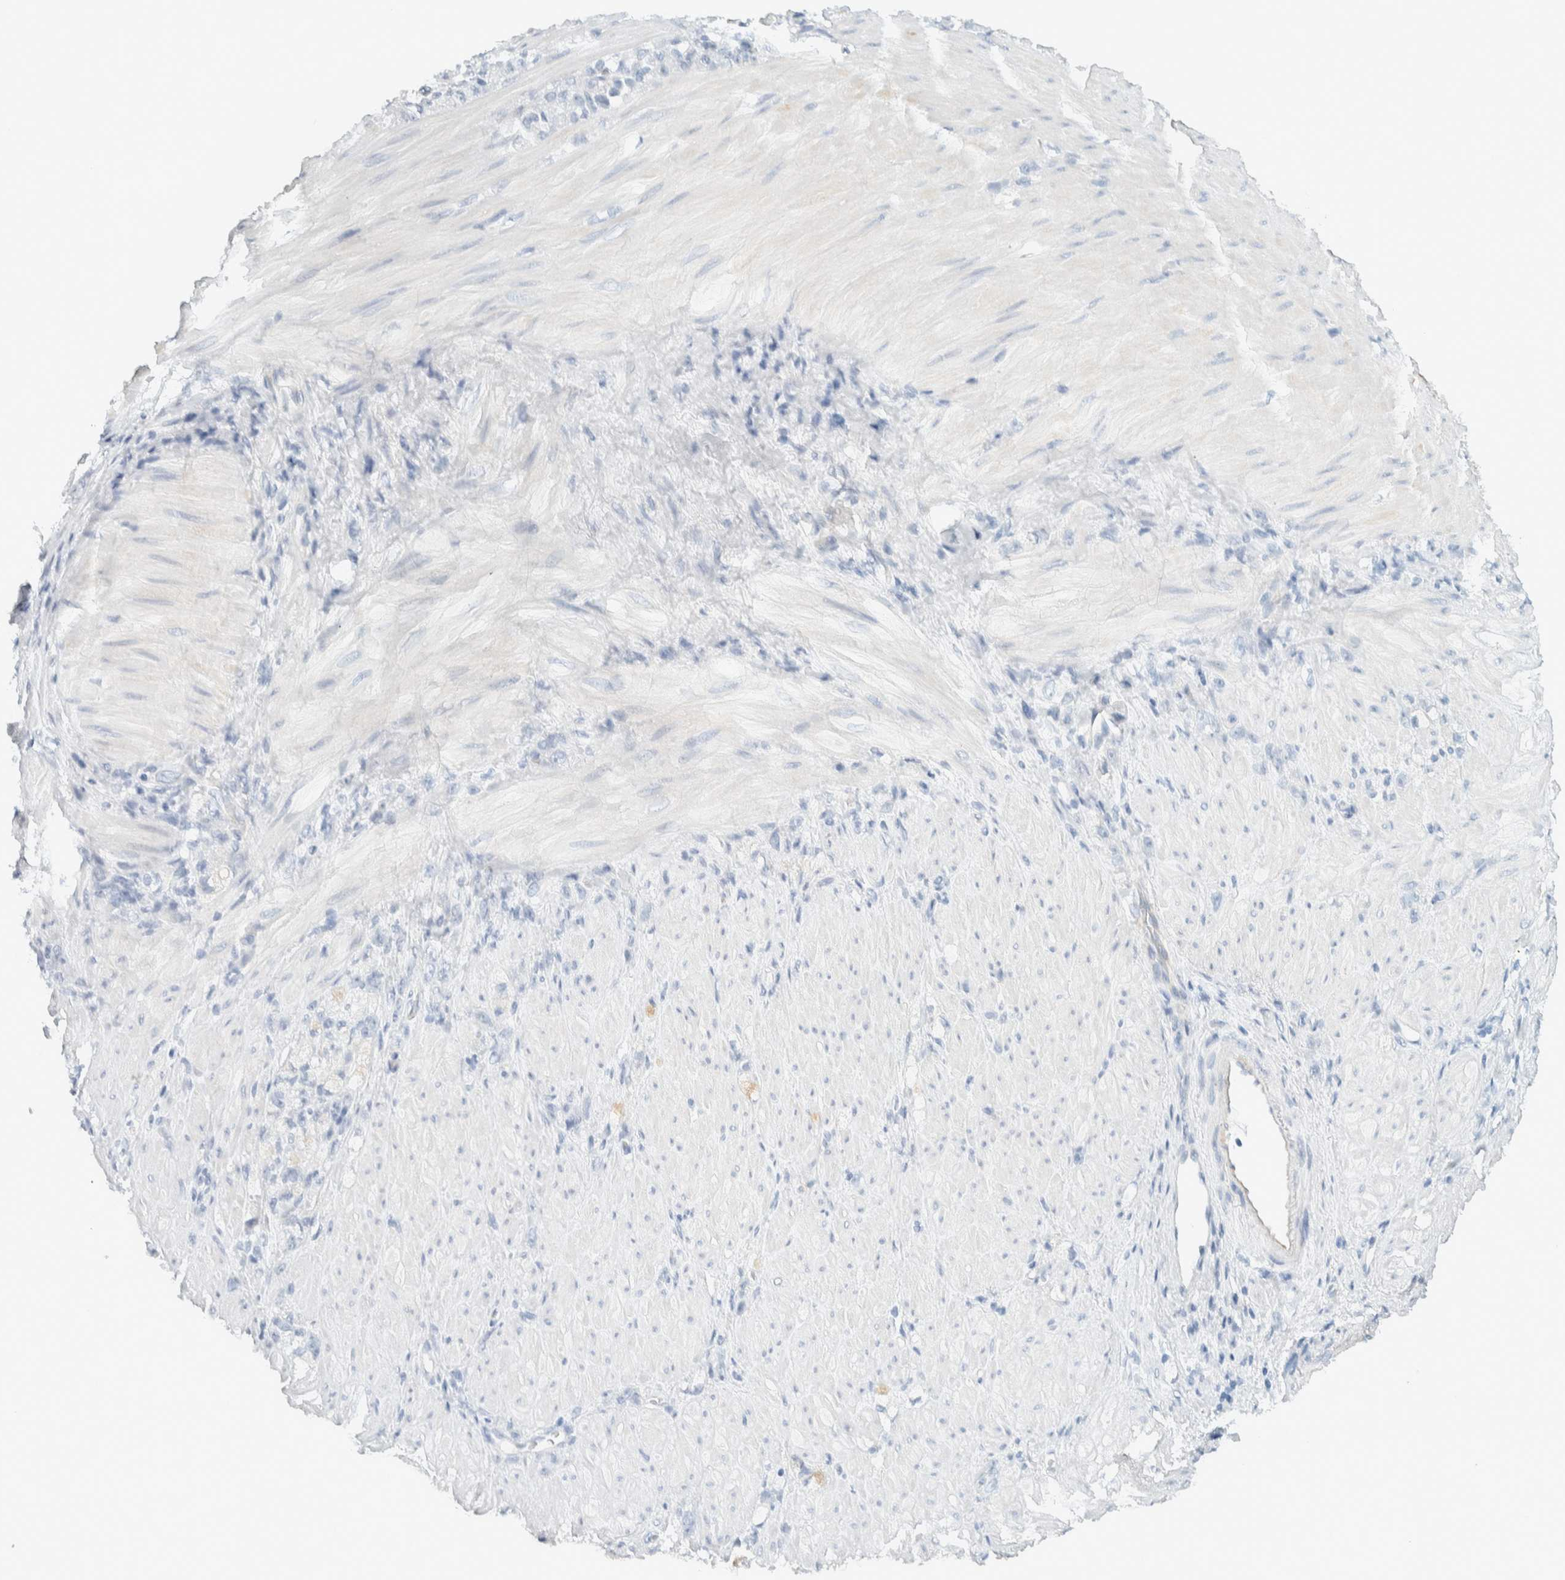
{"staining": {"intensity": "negative", "quantity": "none", "location": "none"}, "tissue": "stomach cancer", "cell_type": "Tumor cells", "image_type": "cancer", "snomed": [{"axis": "morphology", "description": "Normal tissue, NOS"}, {"axis": "morphology", "description": "Adenocarcinoma, NOS"}, {"axis": "topography", "description": "Stomach"}], "caption": "A high-resolution micrograph shows IHC staining of stomach cancer (adenocarcinoma), which reveals no significant staining in tumor cells. The staining was performed using DAB to visualize the protein expression in brown, while the nuclei were stained in blue with hematoxylin (Magnification: 20x).", "gene": "ARHGAP27", "patient": {"sex": "male", "age": 82}}